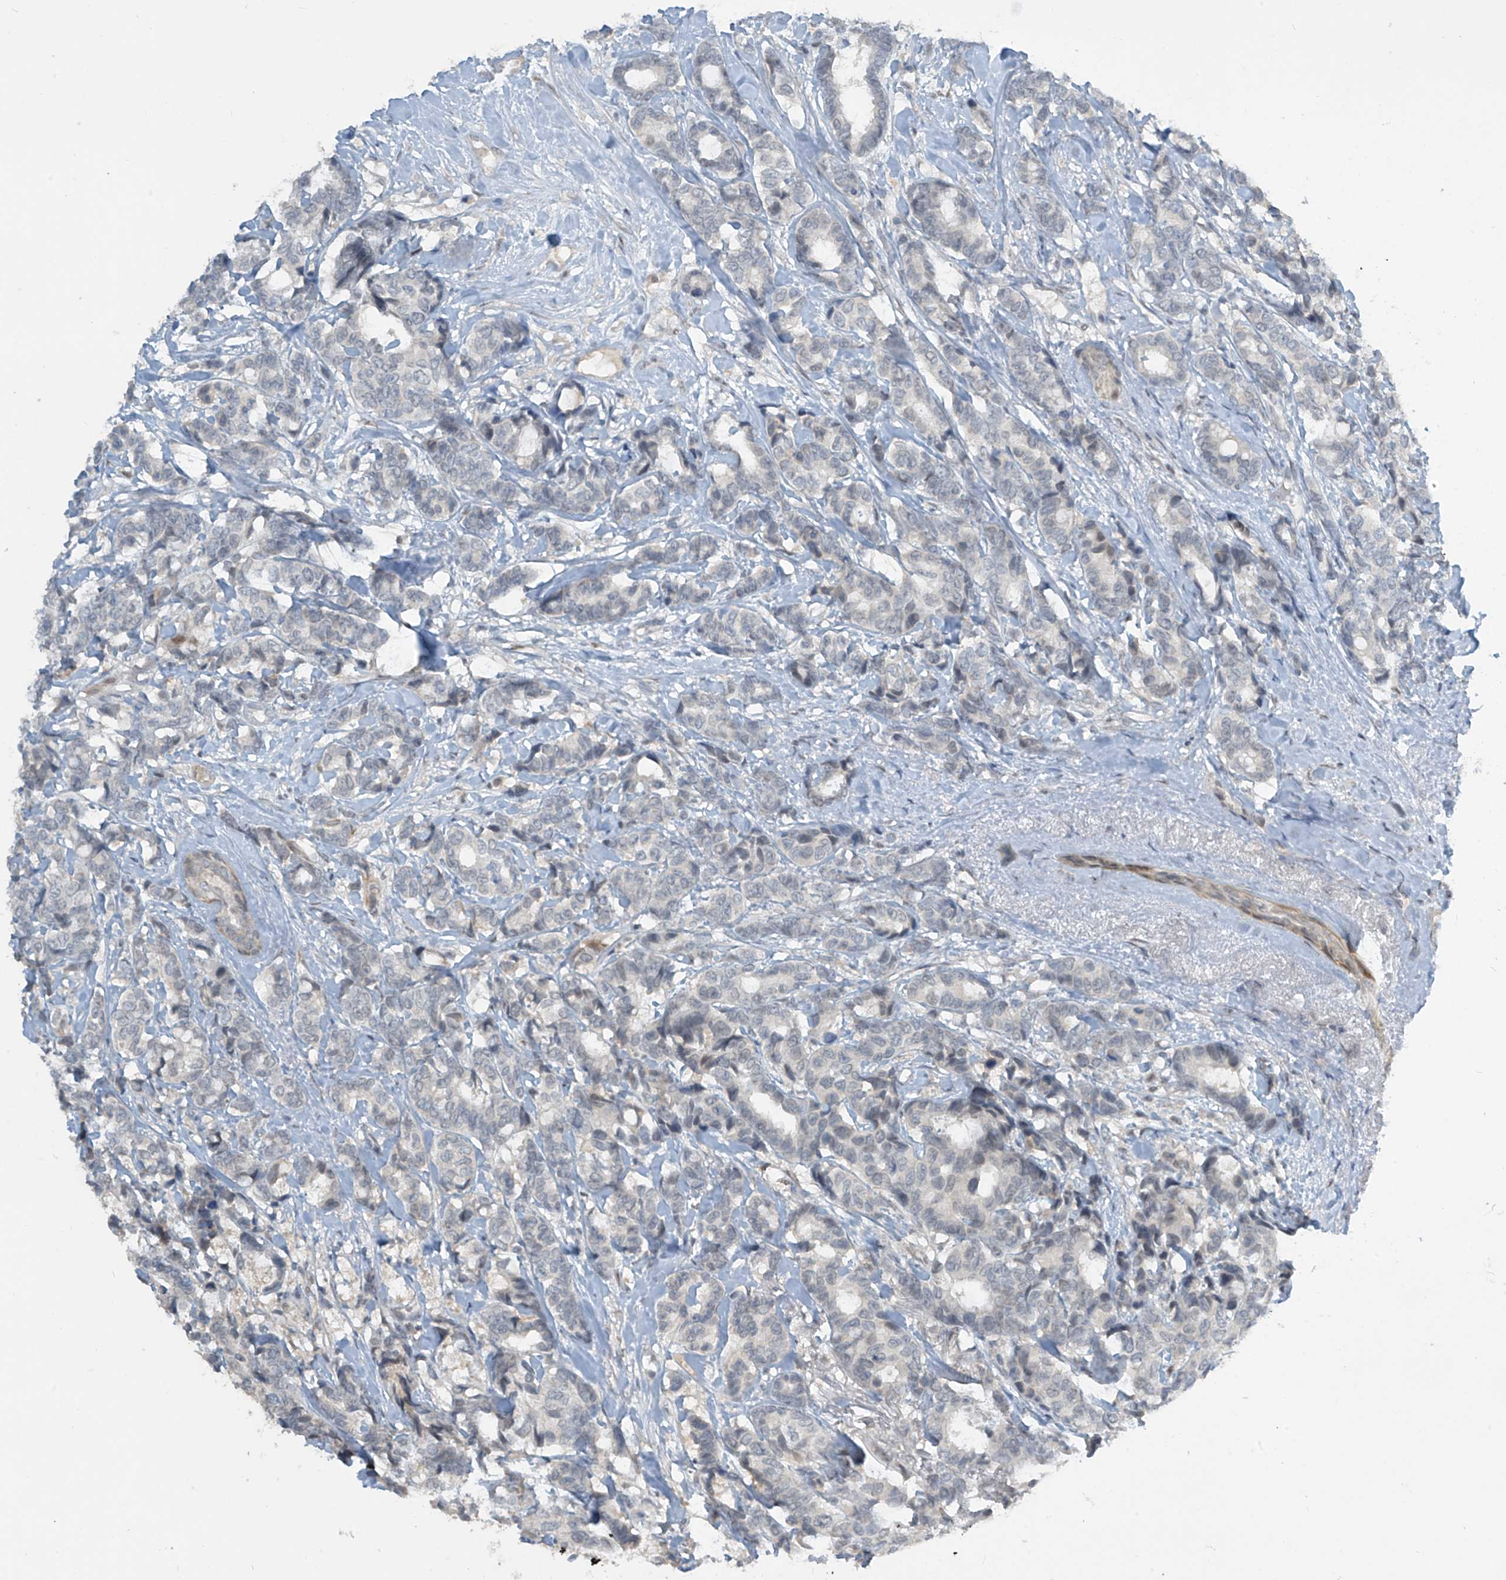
{"staining": {"intensity": "negative", "quantity": "none", "location": "none"}, "tissue": "breast cancer", "cell_type": "Tumor cells", "image_type": "cancer", "snomed": [{"axis": "morphology", "description": "Duct carcinoma"}, {"axis": "topography", "description": "Breast"}], "caption": "DAB immunohistochemical staining of human invasive ductal carcinoma (breast) displays no significant staining in tumor cells.", "gene": "METAP1D", "patient": {"sex": "female", "age": 87}}